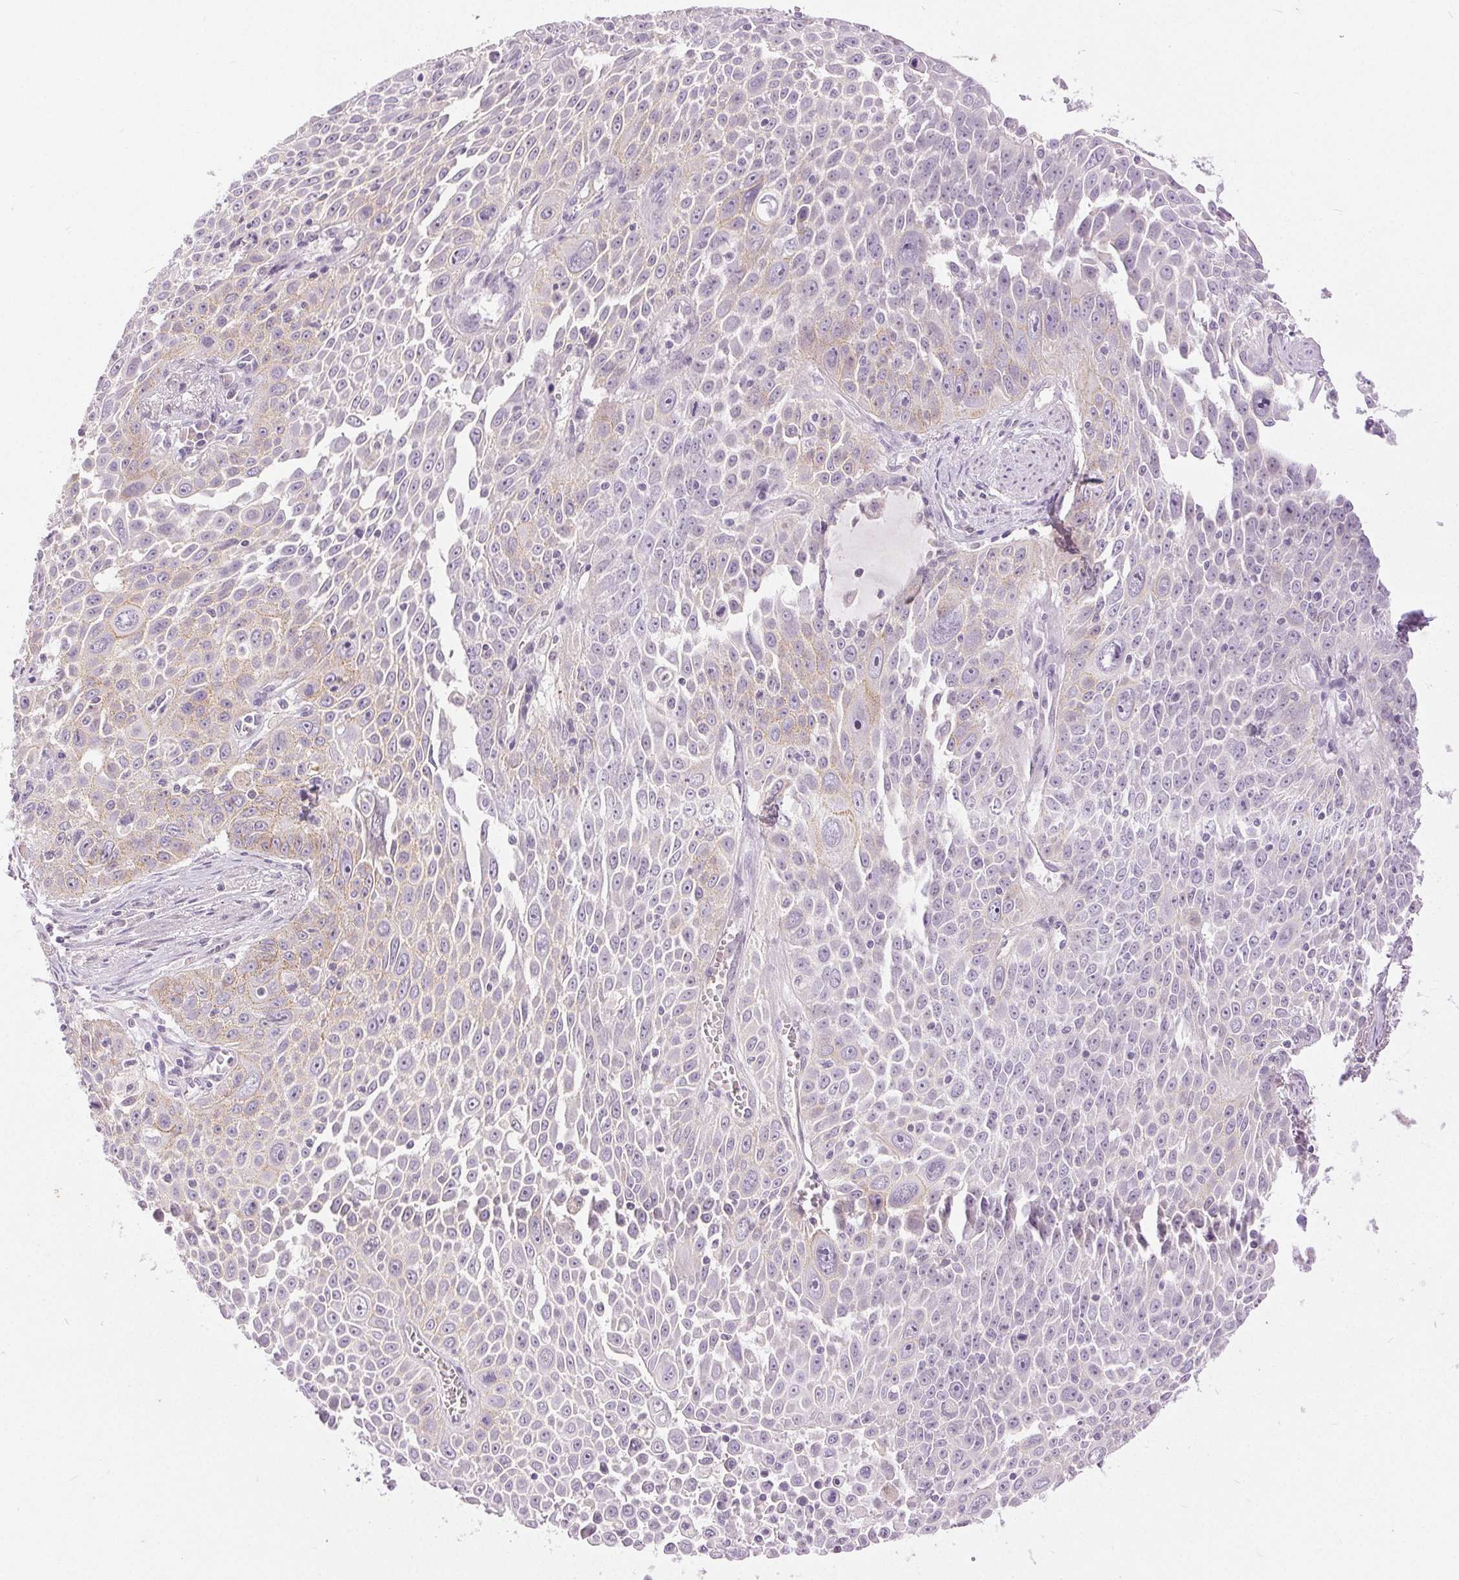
{"staining": {"intensity": "weak", "quantity": "<25%", "location": "cytoplasmic/membranous"}, "tissue": "lung cancer", "cell_type": "Tumor cells", "image_type": "cancer", "snomed": [{"axis": "morphology", "description": "Squamous cell carcinoma, NOS"}, {"axis": "morphology", "description": "Squamous cell carcinoma, metastatic, NOS"}, {"axis": "topography", "description": "Lymph node"}, {"axis": "topography", "description": "Lung"}], "caption": "A high-resolution image shows IHC staining of lung cancer, which displays no significant expression in tumor cells.", "gene": "DSG3", "patient": {"sex": "female", "age": 62}}